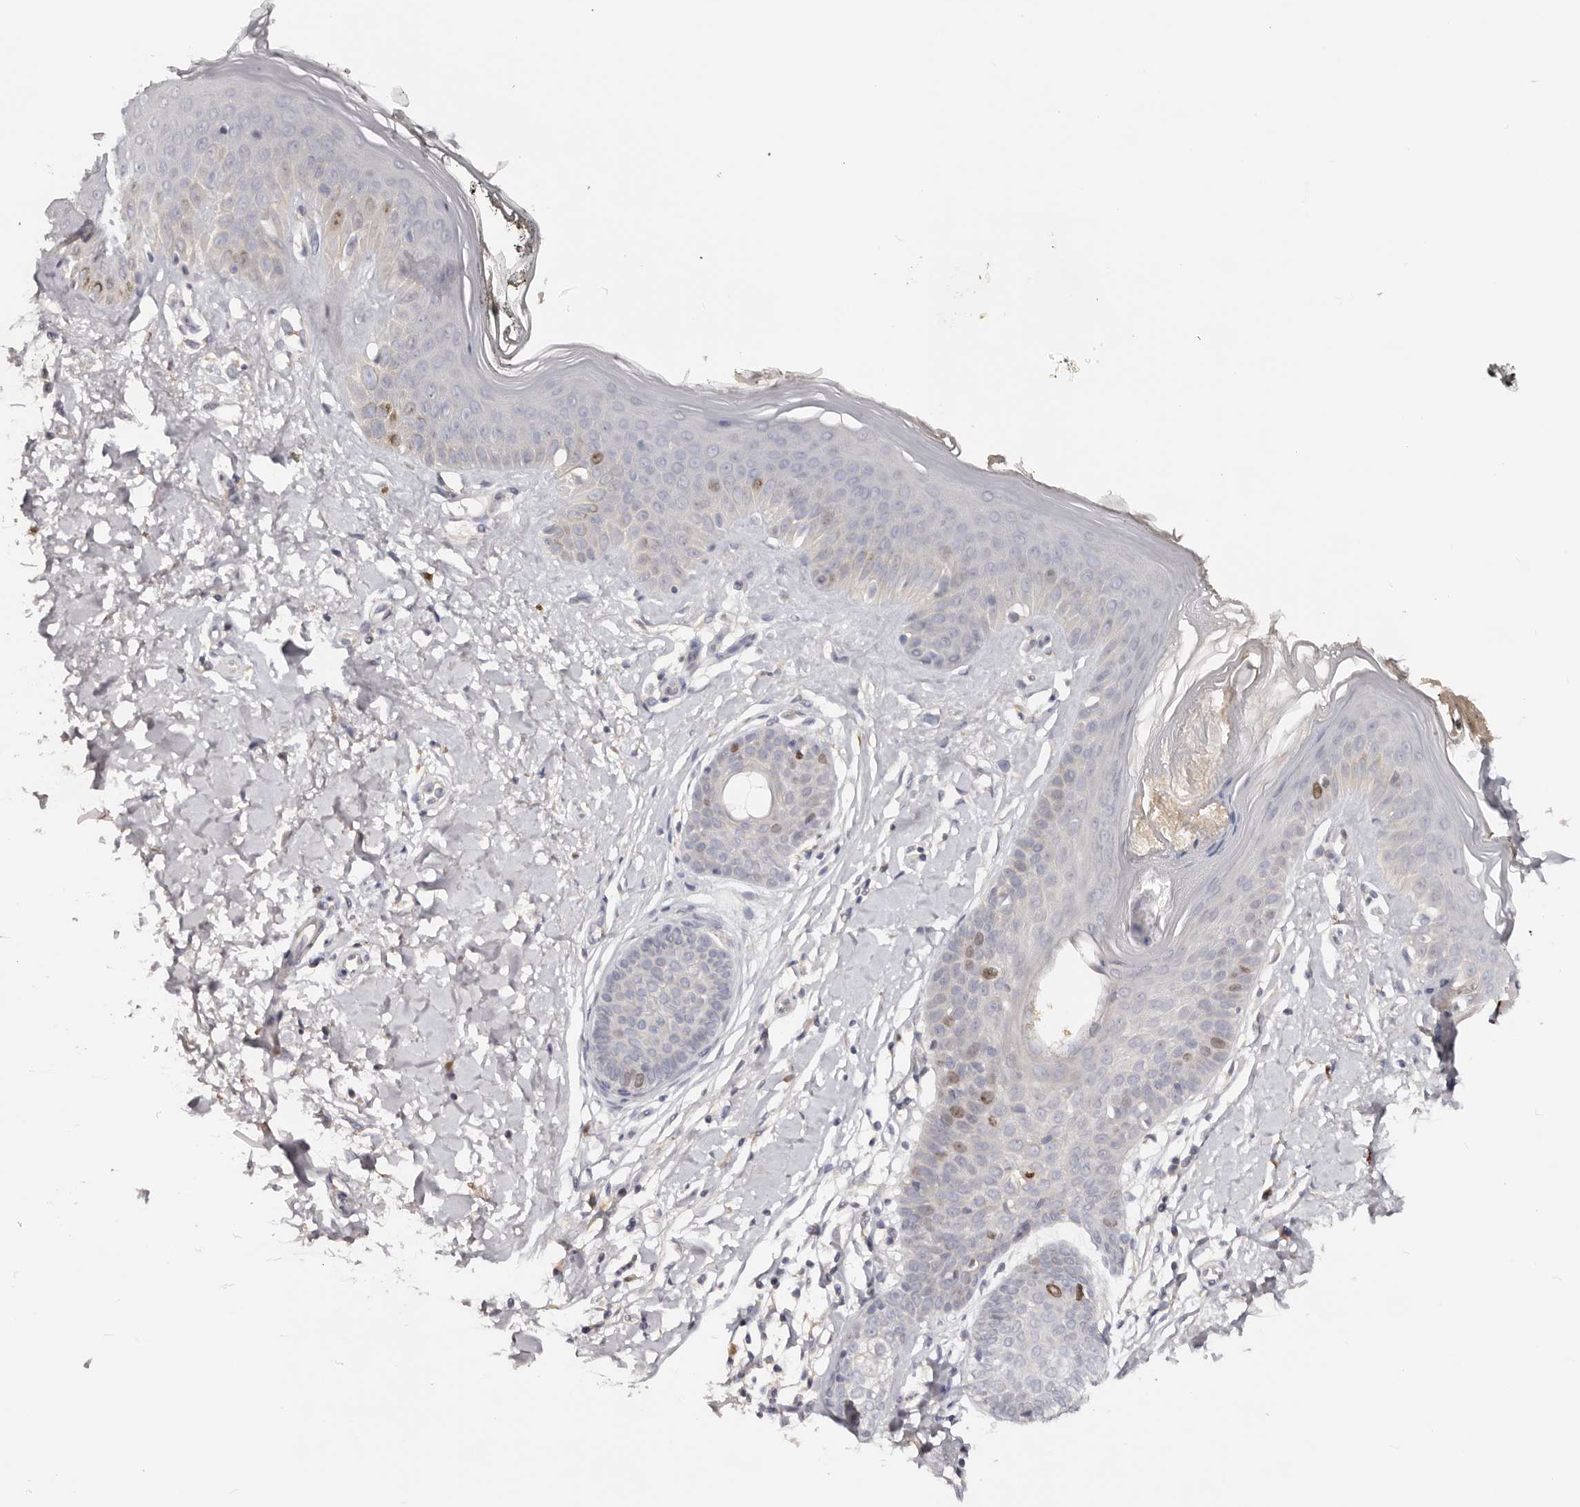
{"staining": {"intensity": "negative", "quantity": "none", "location": "none"}, "tissue": "skin", "cell_type": "Fibroblasts", "image_type": "normal", "snomed": [{"axis": "morphology", "description": "Normal tissue, NOS"}, {"axis": "topography", "description": "Skin"}], "caption": "This is an IHC histopathology image of benign human skin. There is no staining in fibroblasts.", "gene": "CCDC190", "patient": {"sex": "female", "age": 64}}